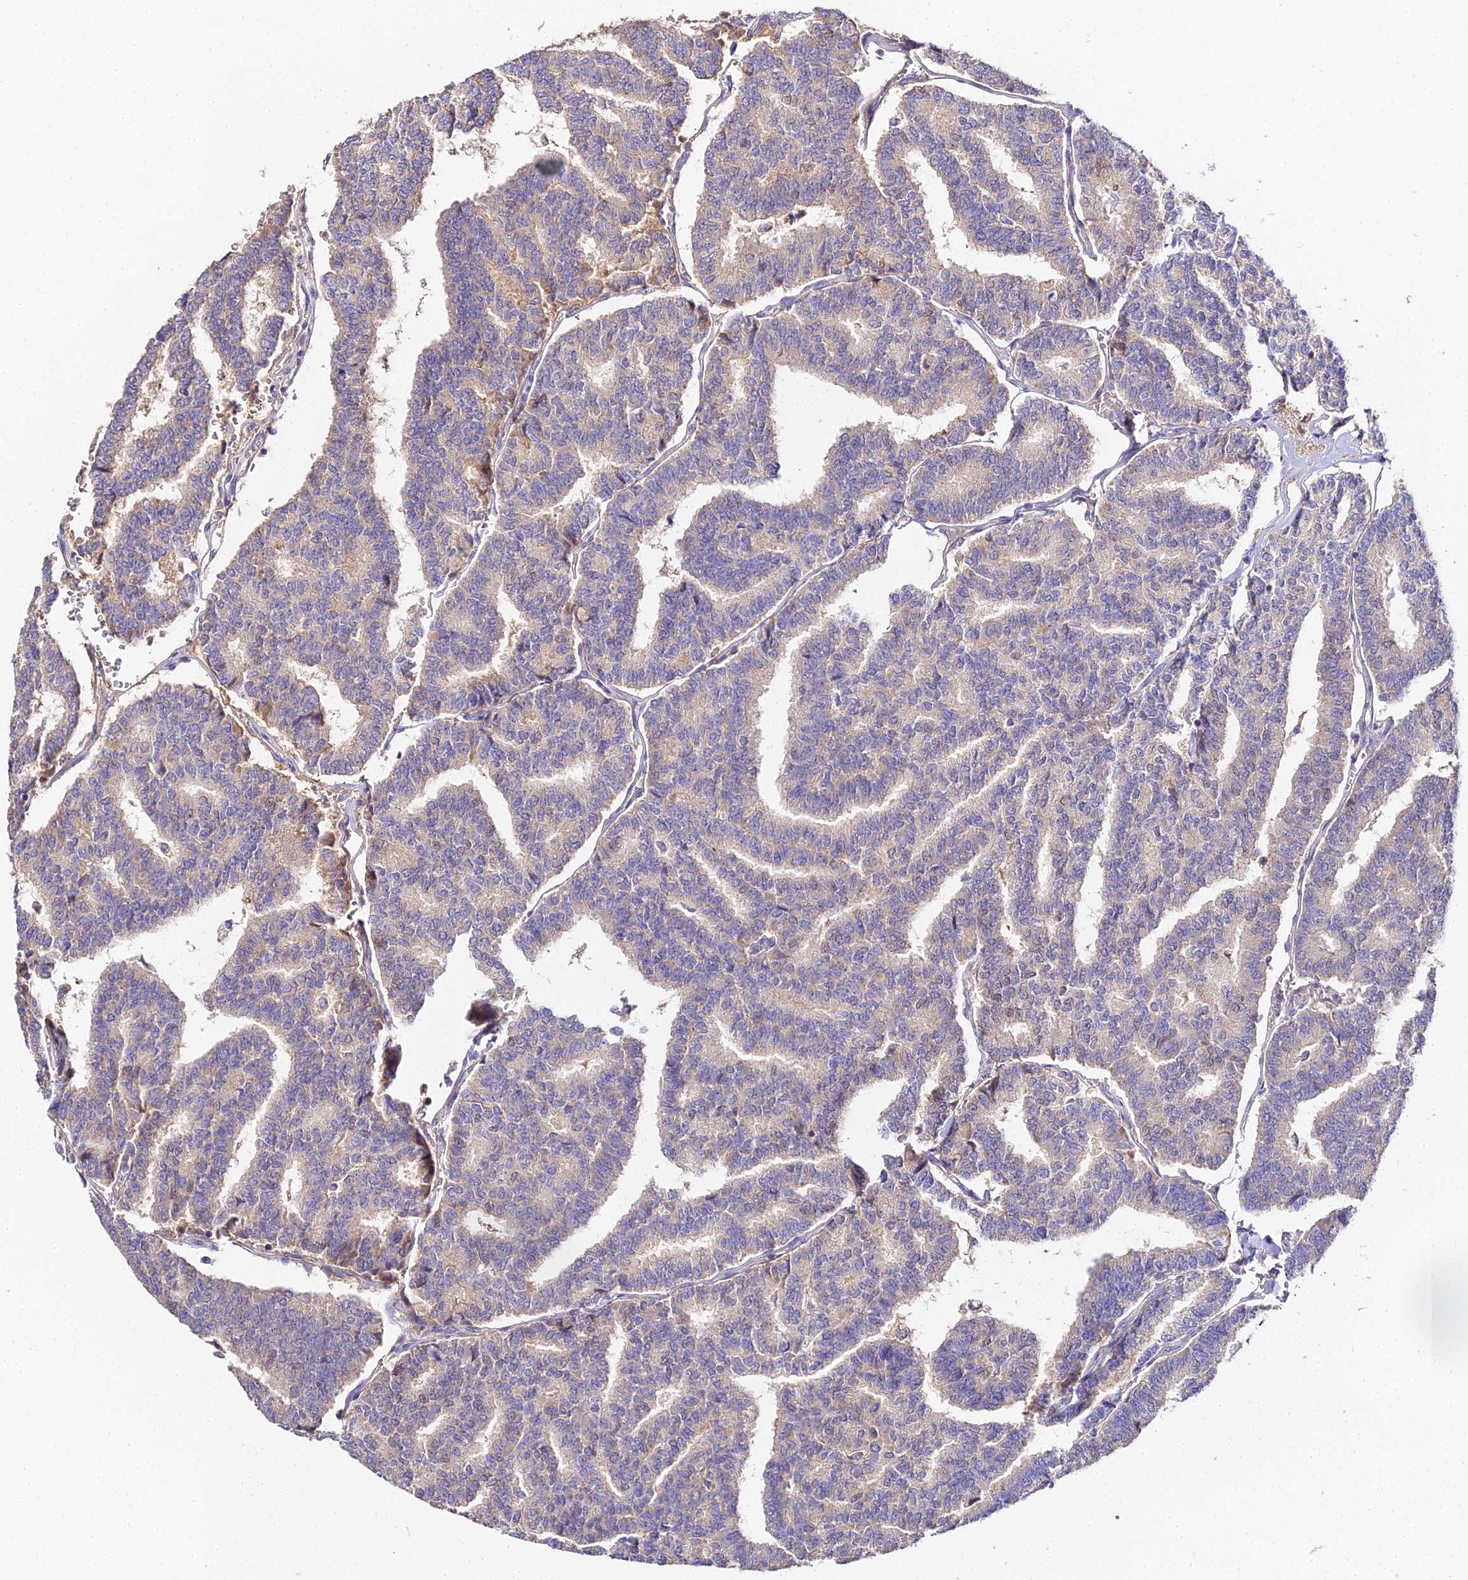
{"staining": {"intensity": "weak", "quantity": "<25%", "location": "cytoplasmic/membranous"}, "tissue": "thyroid cancer", "cell_type": "Tumor cells", "image_type": "cancer", "snomed": [{"axis": "morphology", "description": "Papillary adenocarcinoma, NOS"}, {"axis": "topography", "description": "Thyroid gland"}], "caption": "The IHC histopathology image has no significant staining in tumor cells of papillary adenocarcinoma (thyroid) tissue.", "gene": "SCX", "patient": {"sex": "female", "age": 35}}